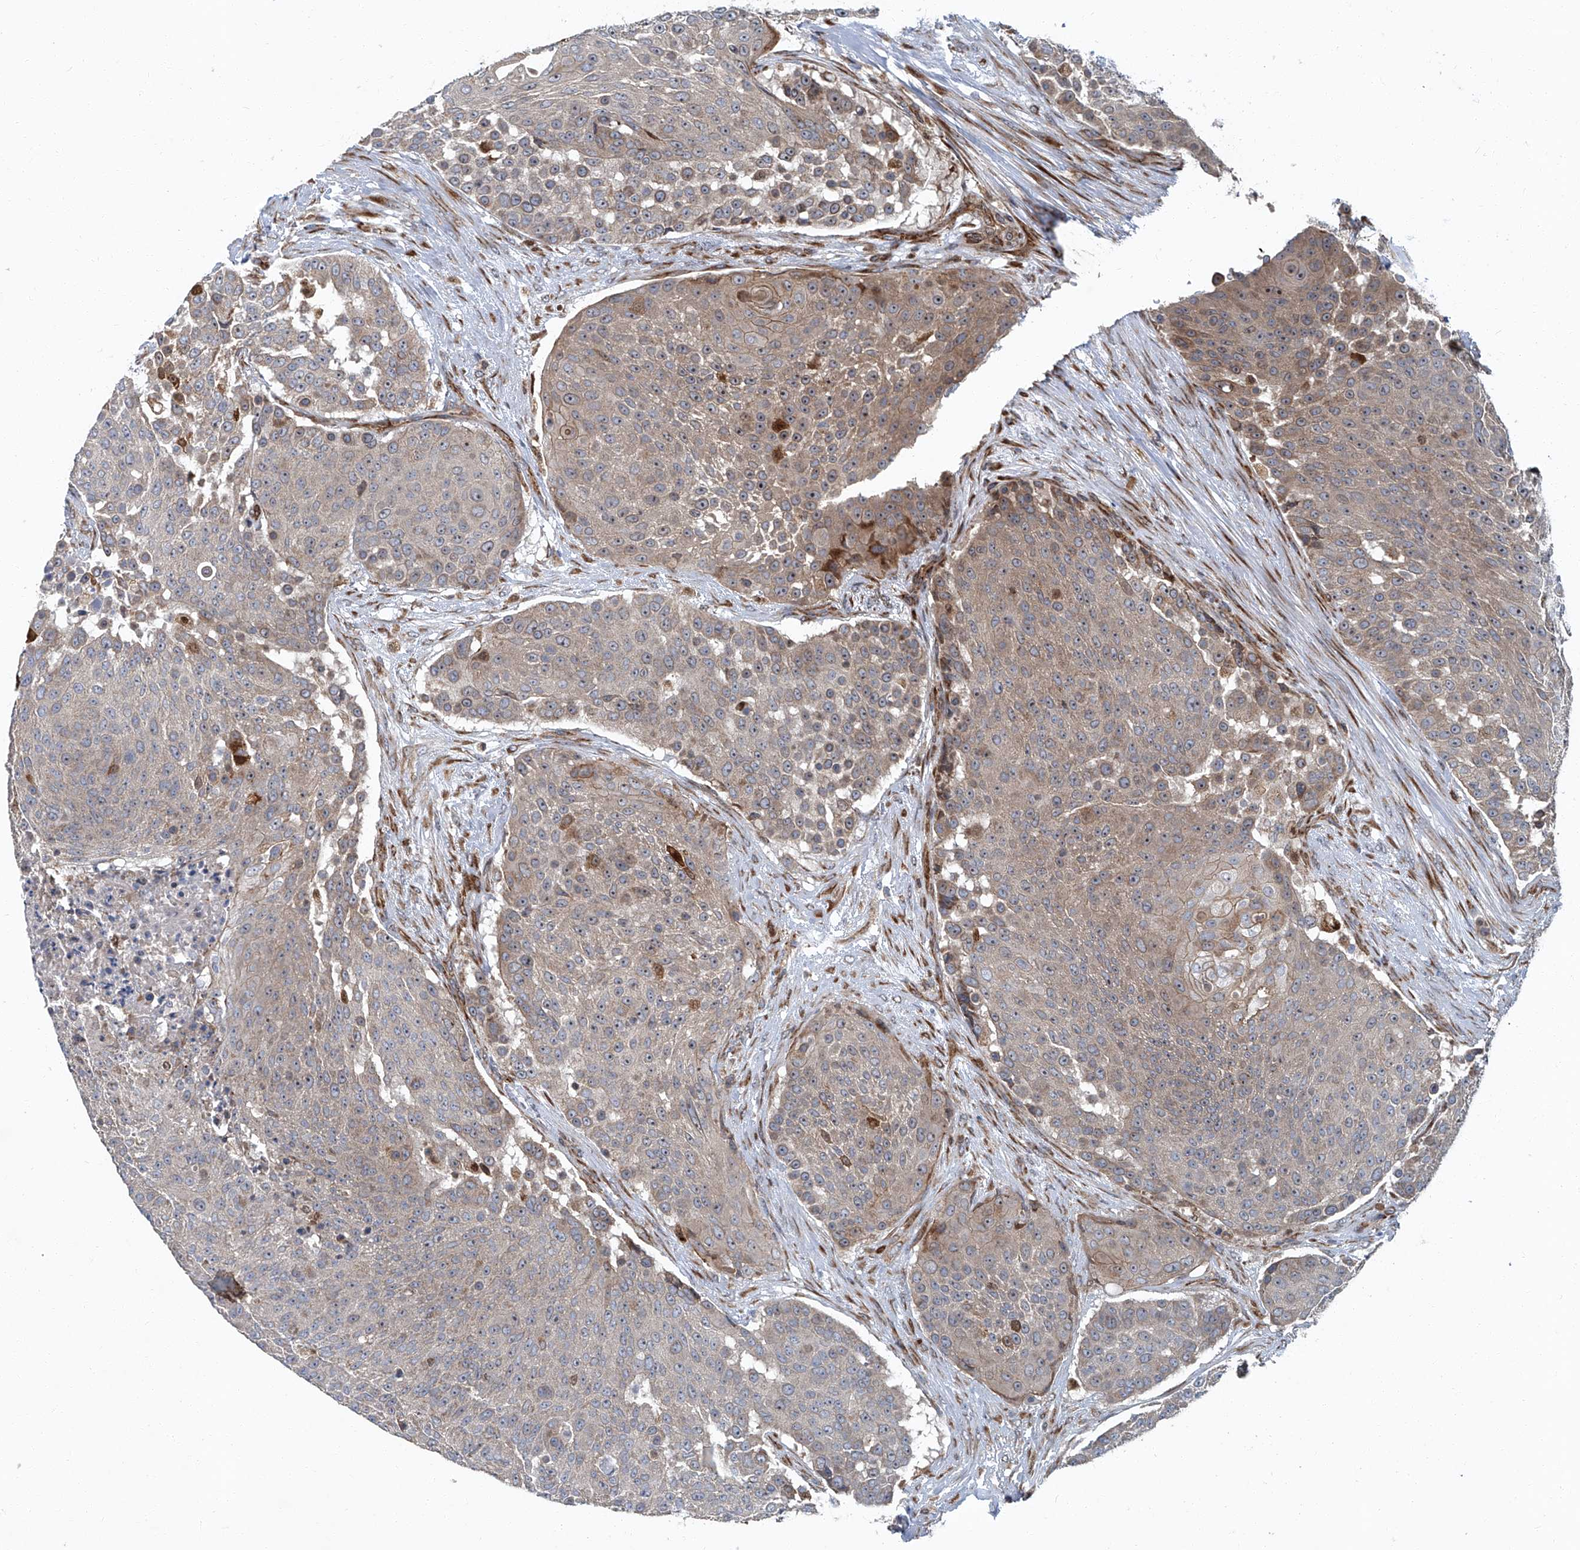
{"staining": {"intensity": "weak", "quantity": "25%-75%", "location": "cytoplasmic/membranous"}, "tissue": "urothelial cancer", "cell_type": "Tumor cells", "image_type": "cancer", "snomed": [{"axis": "morphology", "description": "Urothelial carcinoma, High grade"}, {"axis": "topography", "description": "Urinary bladder"}], "caption": "Immunohistochemistry (IHC) (DAB (3,3'-diaminobenzidine)) staining of high-grade urothelial carcinoma reveals weak cytoplasmic/membranous protein positivity in approximately 25%-75% of tumor cells. The protein is shown in brown color, while the nuclei are stained blue.", "gene": "GPR132", "patient": {"sex": "female", "age": 63}}